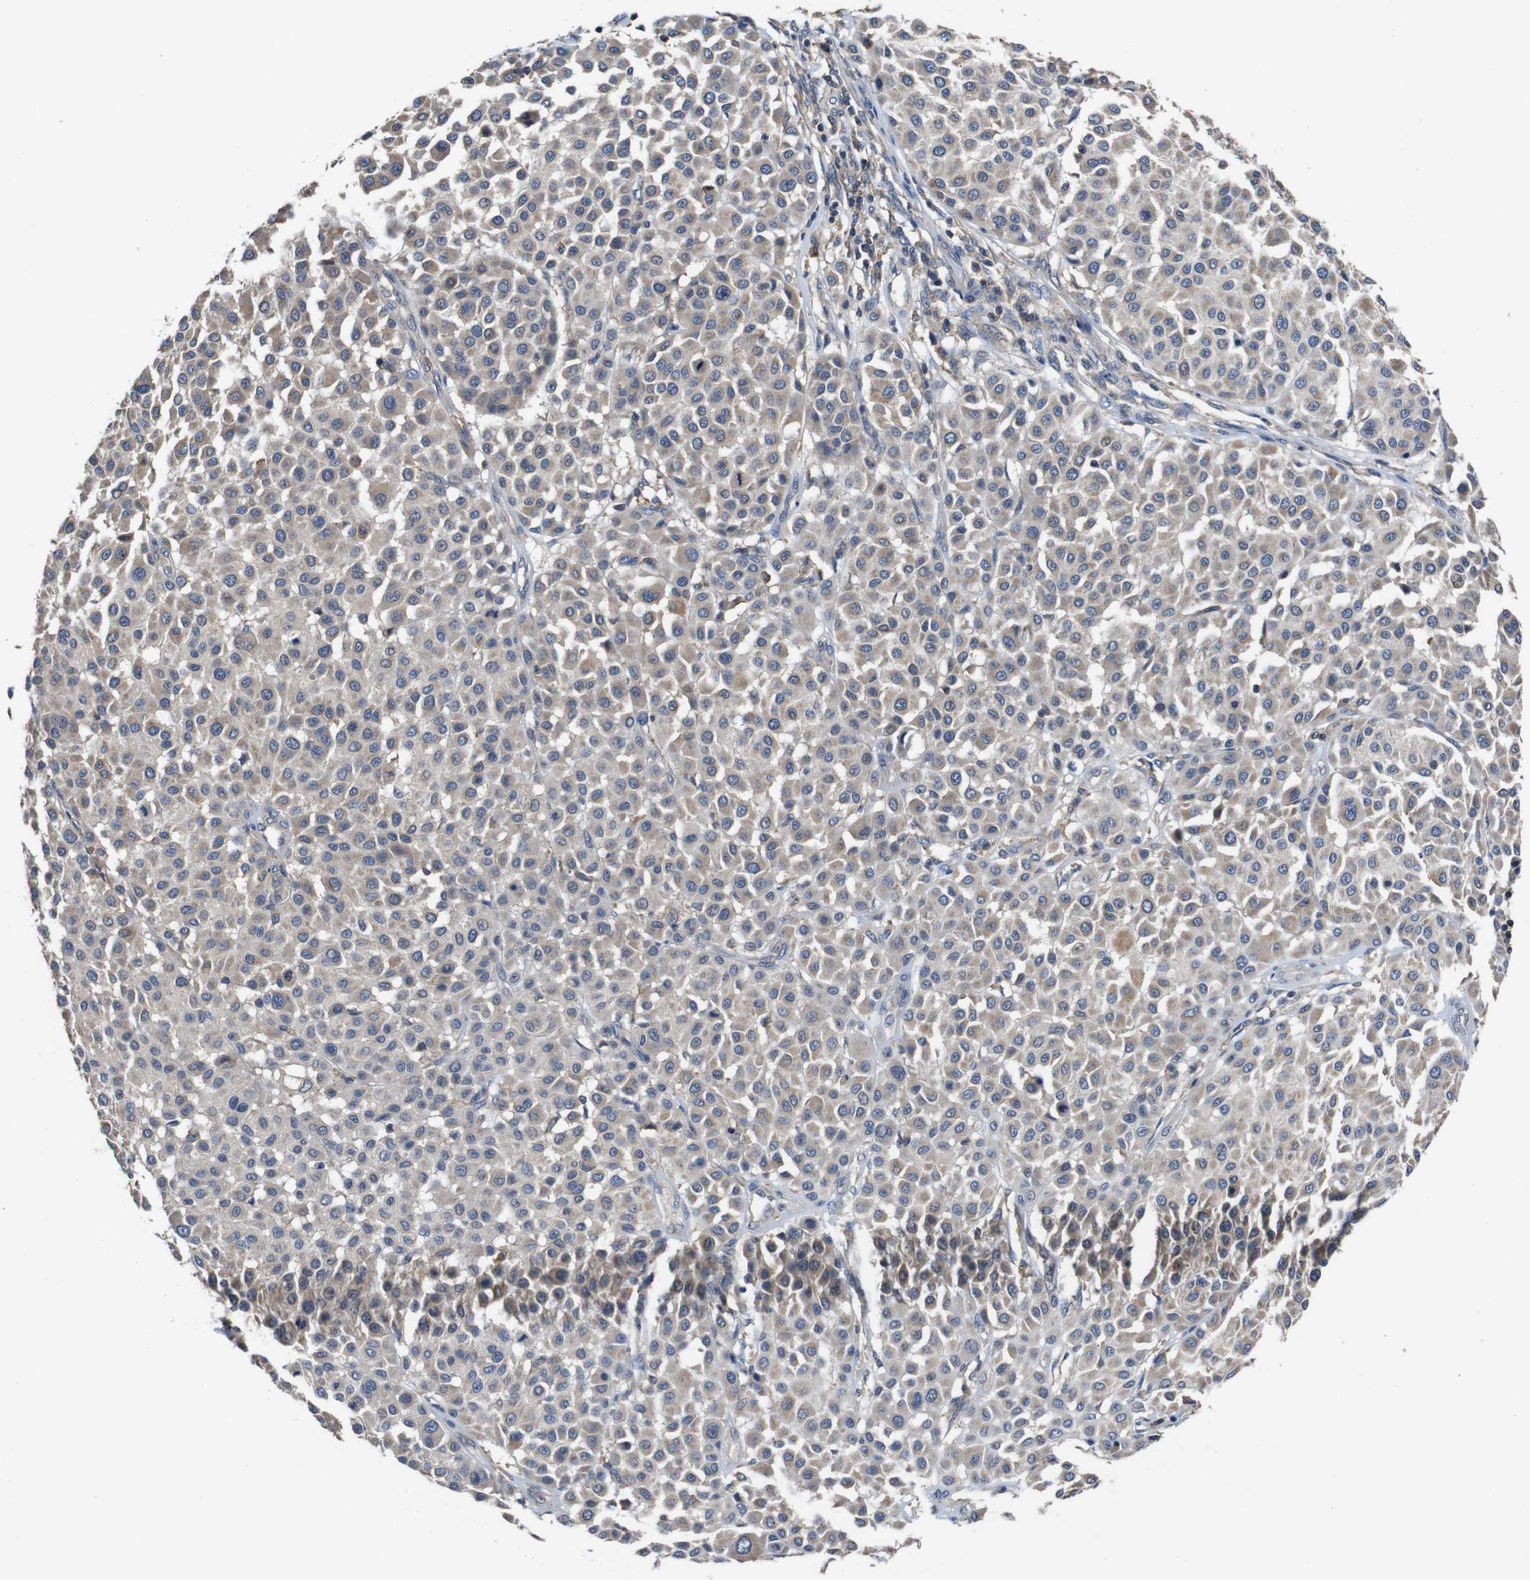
{"staining": {"intensity": "weak", "quantity": "<25%", "location": "cytoplasmic/membranous"}, "tissue": "melanoma", "cell_type": "Tumor cells", "image_type": "cancer", "snomed": [{"axis": "morphology", "description": "Malignant melanoma, Metastatic site"}, {"axis": "topography", "description": "Soft tissue"}], "caption": "High power microscopy image of an immunohistochemistry photomicrograph of malignant melanoma (metastatic site), revealing no significant staining in tumor cells.", "gene": "GLIPR1", "patient": {"sex": "male", "age": 41}}